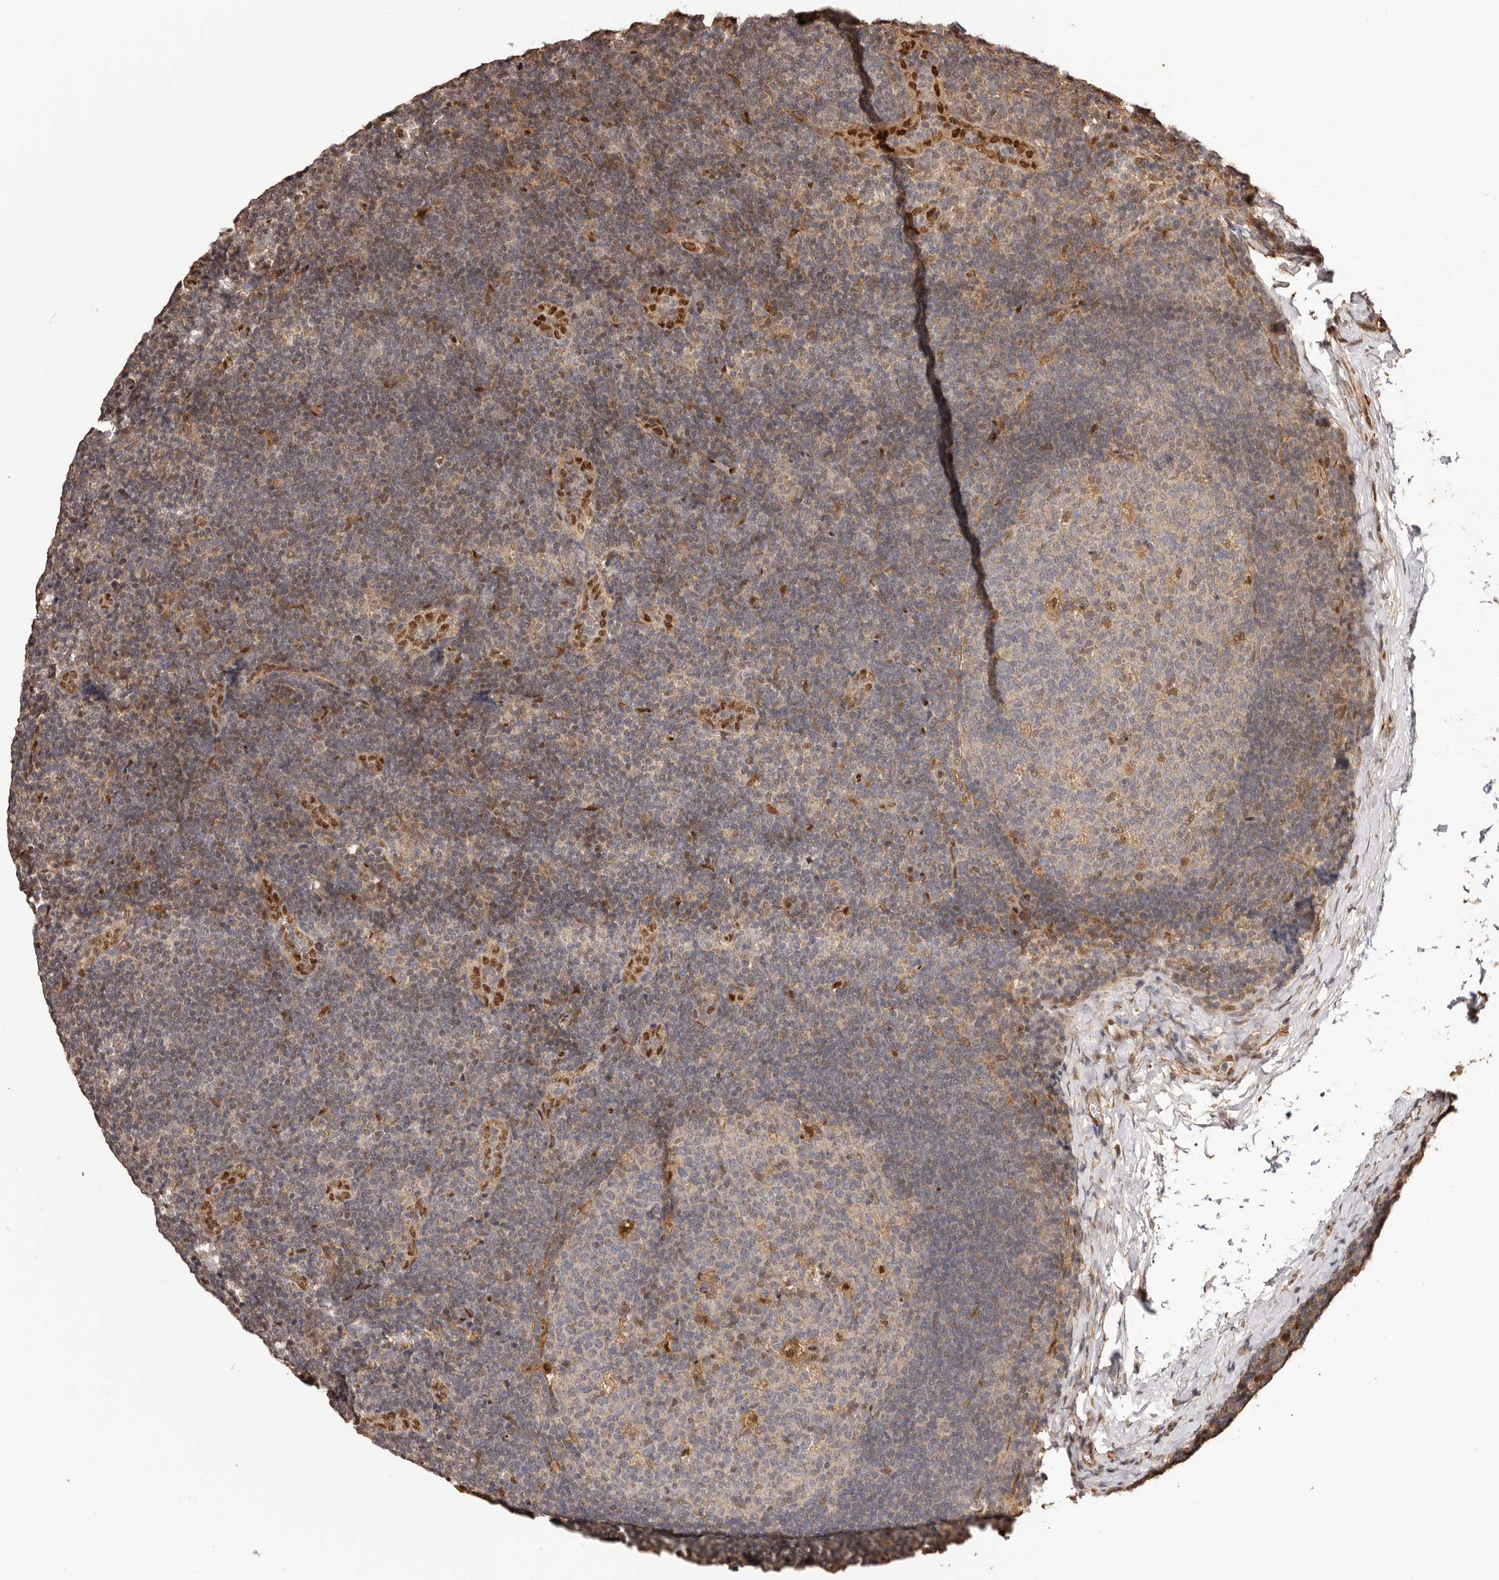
{"staining": {"intensity": "moderate", "quantity": "<25%", "location": "cytoplasmic/membranous,nuclear"}, "tissue": "lymph node", "cell_type": "Germinal center cells", "image_type": "normal", "snomed": [{"axis": "morphology", "description": "Normal tissue, NOS"}, {"axis": "topography", "description": "Lymph node"}], "caption": "Immunohistochemistry (IHC) (DAB (3,3'-diaminobenzidine)) staining of benign human lymph node shows moderate cytoplasmic/membranous,nuclear protein staining in about <25% of germinal center cells. The staining was performed using DAB to visualize the protein expression in brown, while the nuclei were stained in blue with hematoxylin (Magnification: 20x).", "gene": "UBR2", "patient": {"sex": "female", "age": 22}}